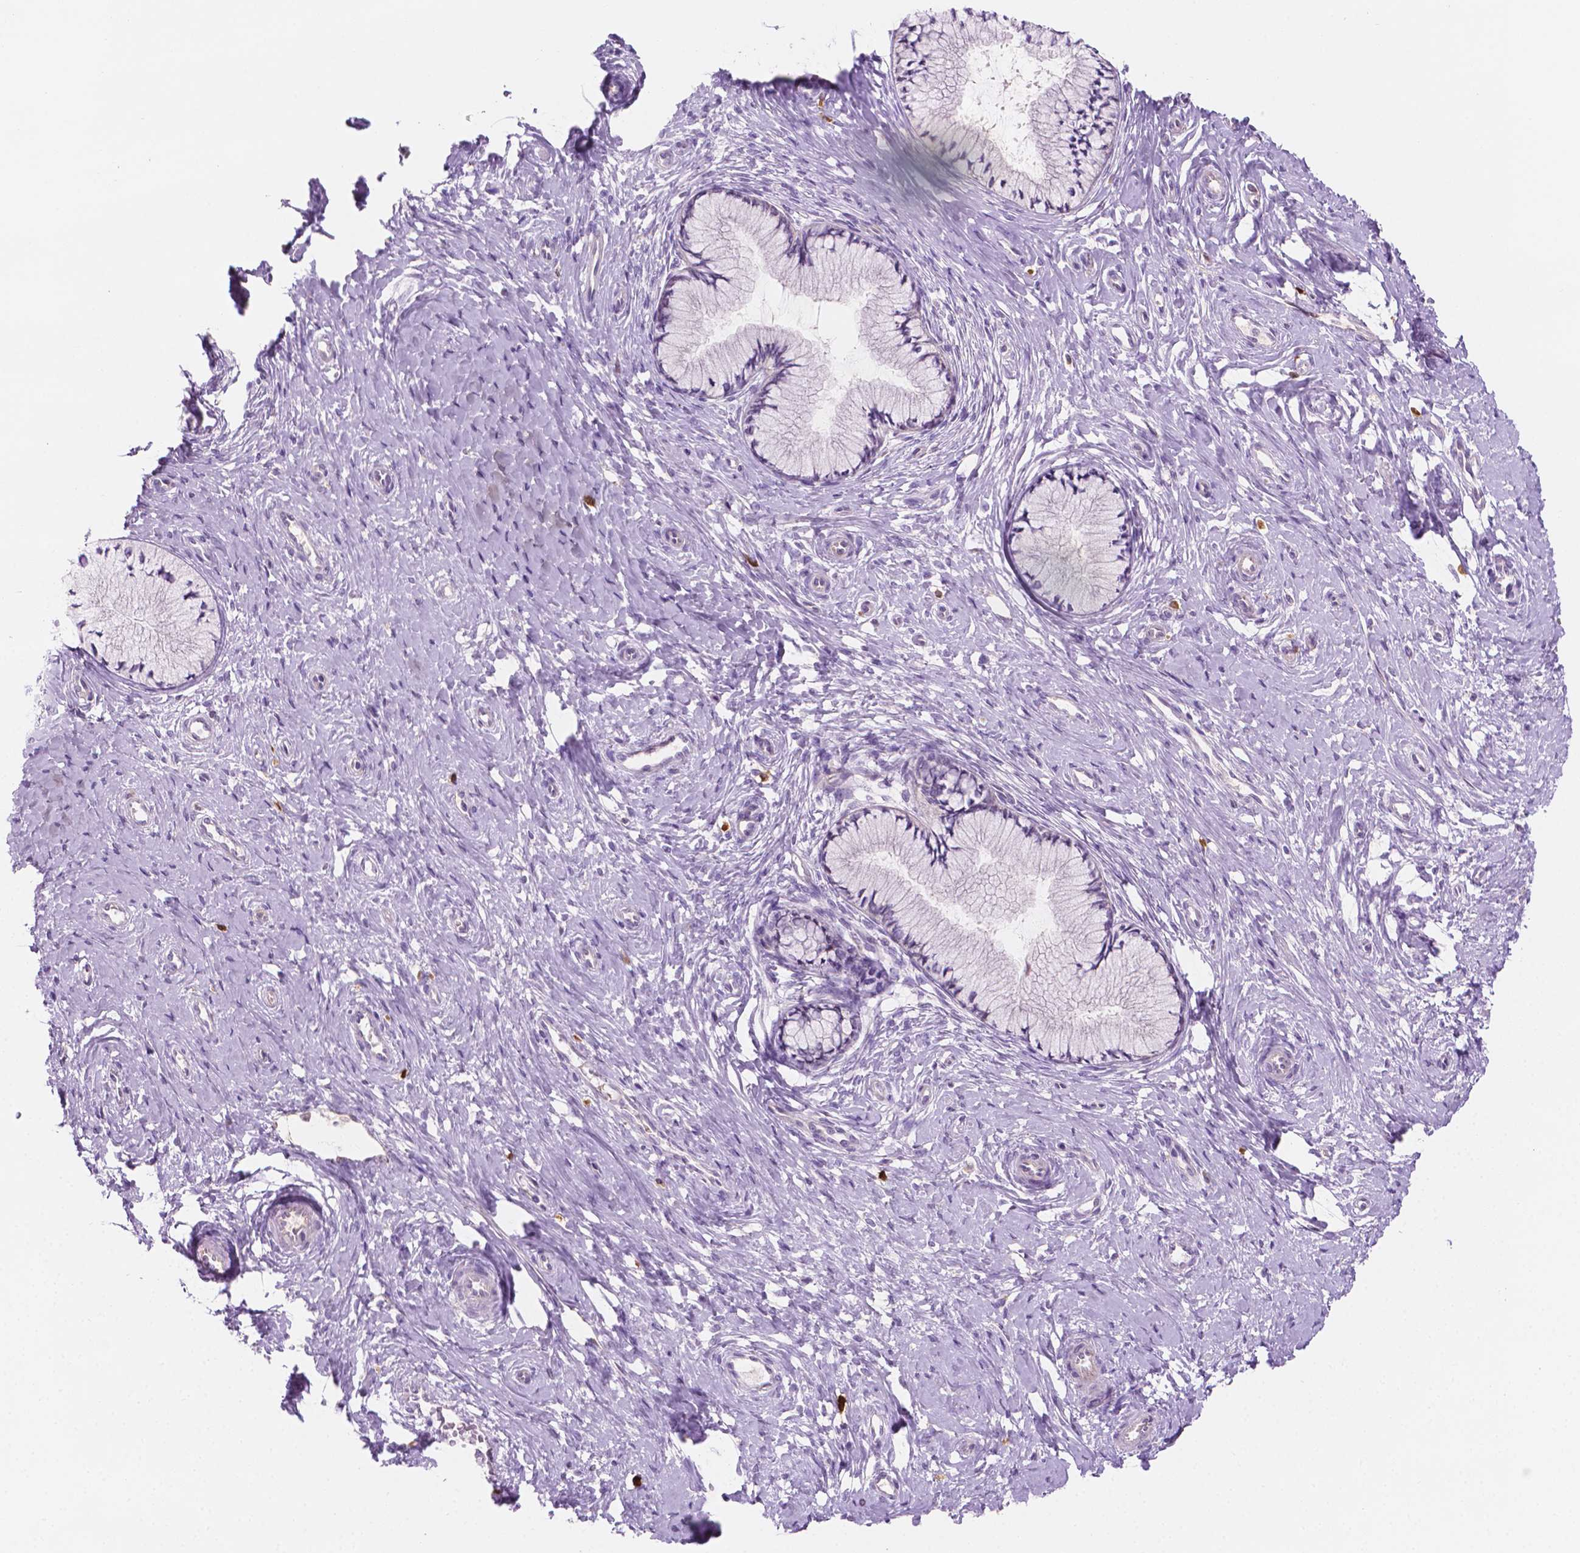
{"staining": {"intensity": "negative", "quantity": "none", "location": "none"}, "tissue": "cervix", "cell_type": "Glandular cells", "image_type": "normal", "snomed": [{"axis": "morphology", "description": "Normal tissue, NOS"}, {"axis": "topography", "description": "Cervix"}], "caption": "This image is of normal cervix stained with immunohistochemistry (IHC) to label a protein in brown with the nuclei are counter-stained blue. There is no positivity in glandular cells.", "gene": "EPPK1", "patient": {"sex": "female", "age": 37}}